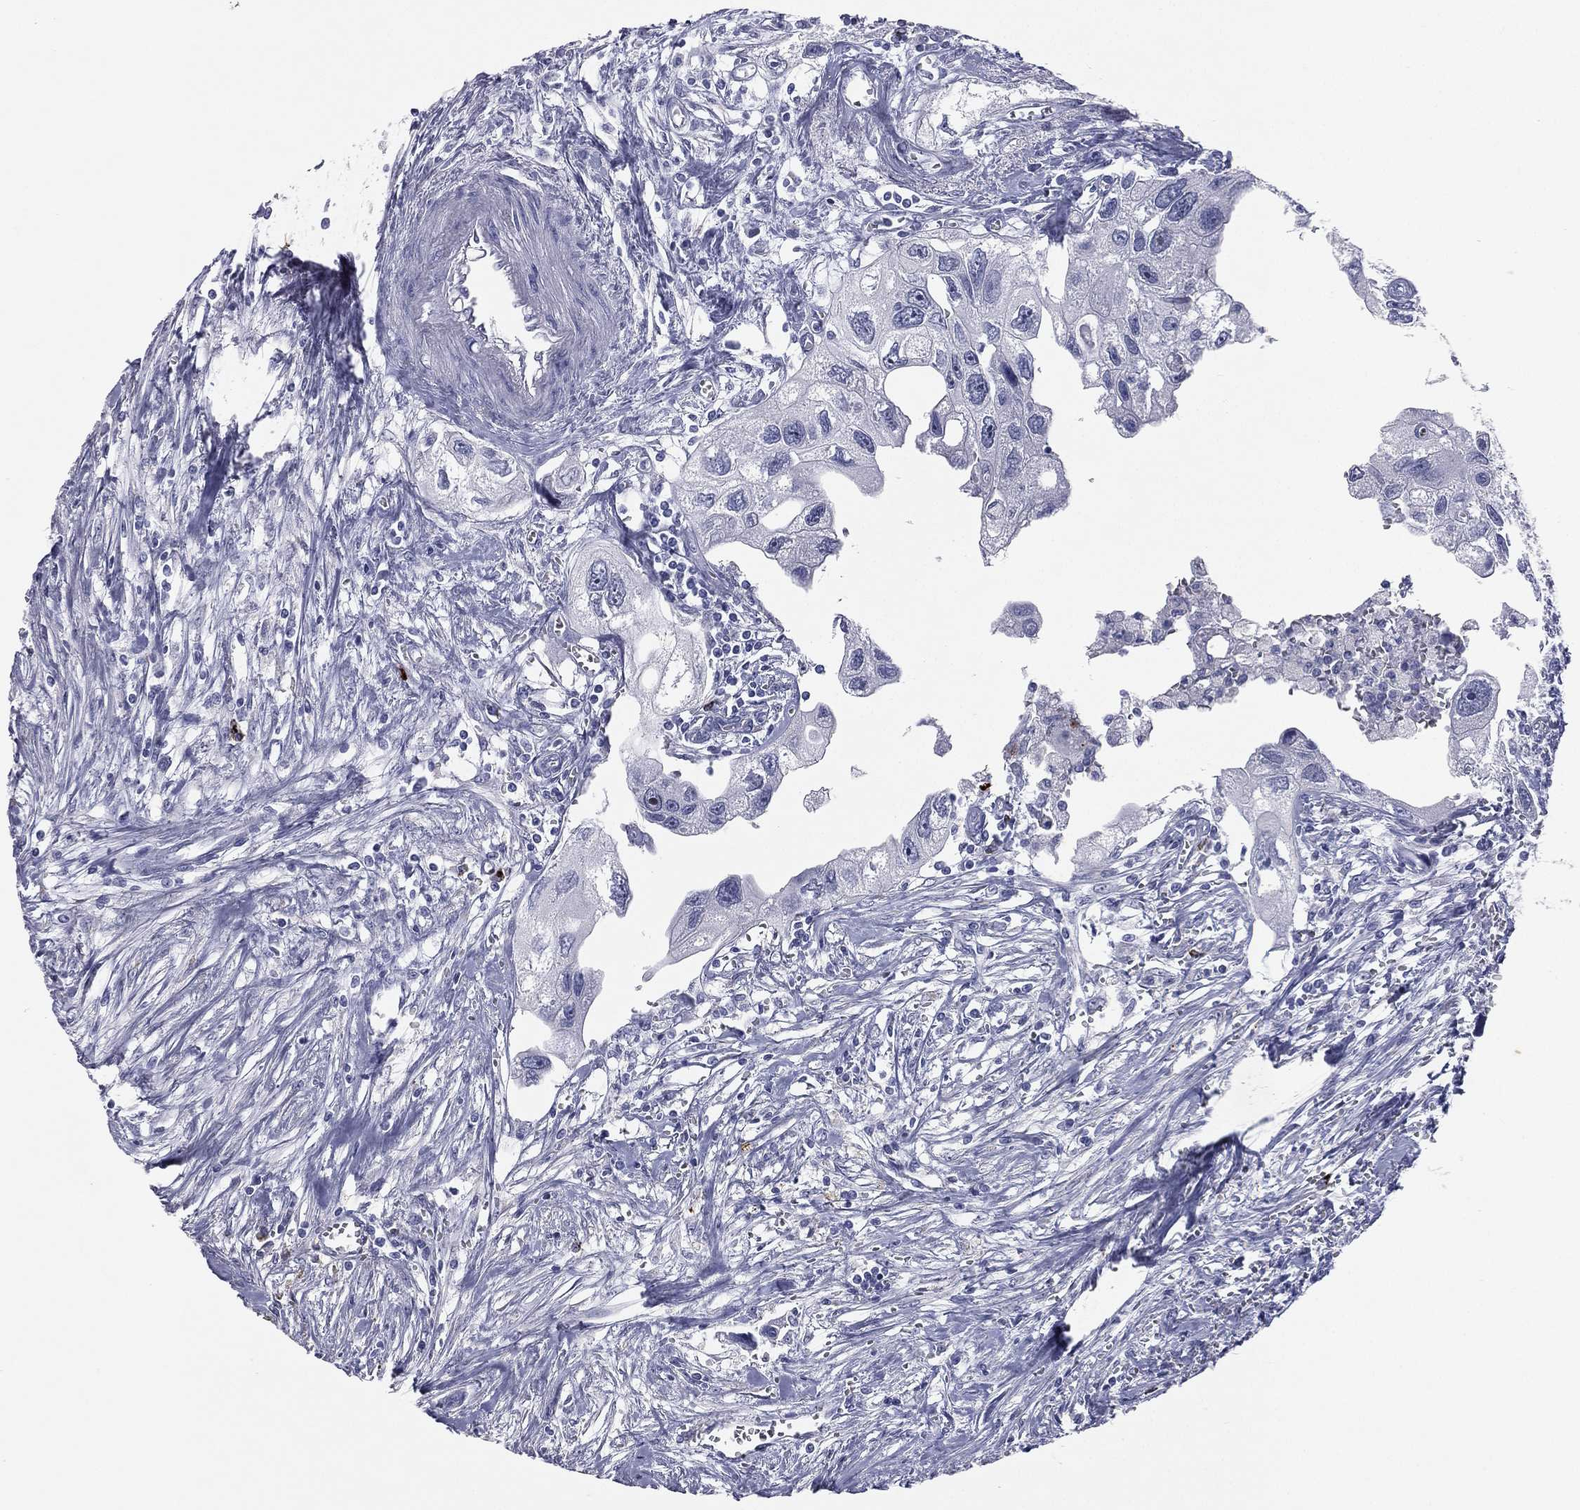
{"staining": {"intensity": "negative", "quantity": "none", "location": "none"}, "tissue": "urothelial cancer", "cell_type": "Tumor cells", "image_type": "cancer", "snomed": [{"axis": "morphology", "description": "Urothelial carcinoma, High grade"}, {"axis": "topography", "description": "Urinary bladder"}], "caption": "Immunohistochemical staining of urothelial carcinoma (high-grade) demonstrates no significant expression in tumor cells.", "gene": "HLA-DOA", "patient": {"sex": "male", "age": 59}}